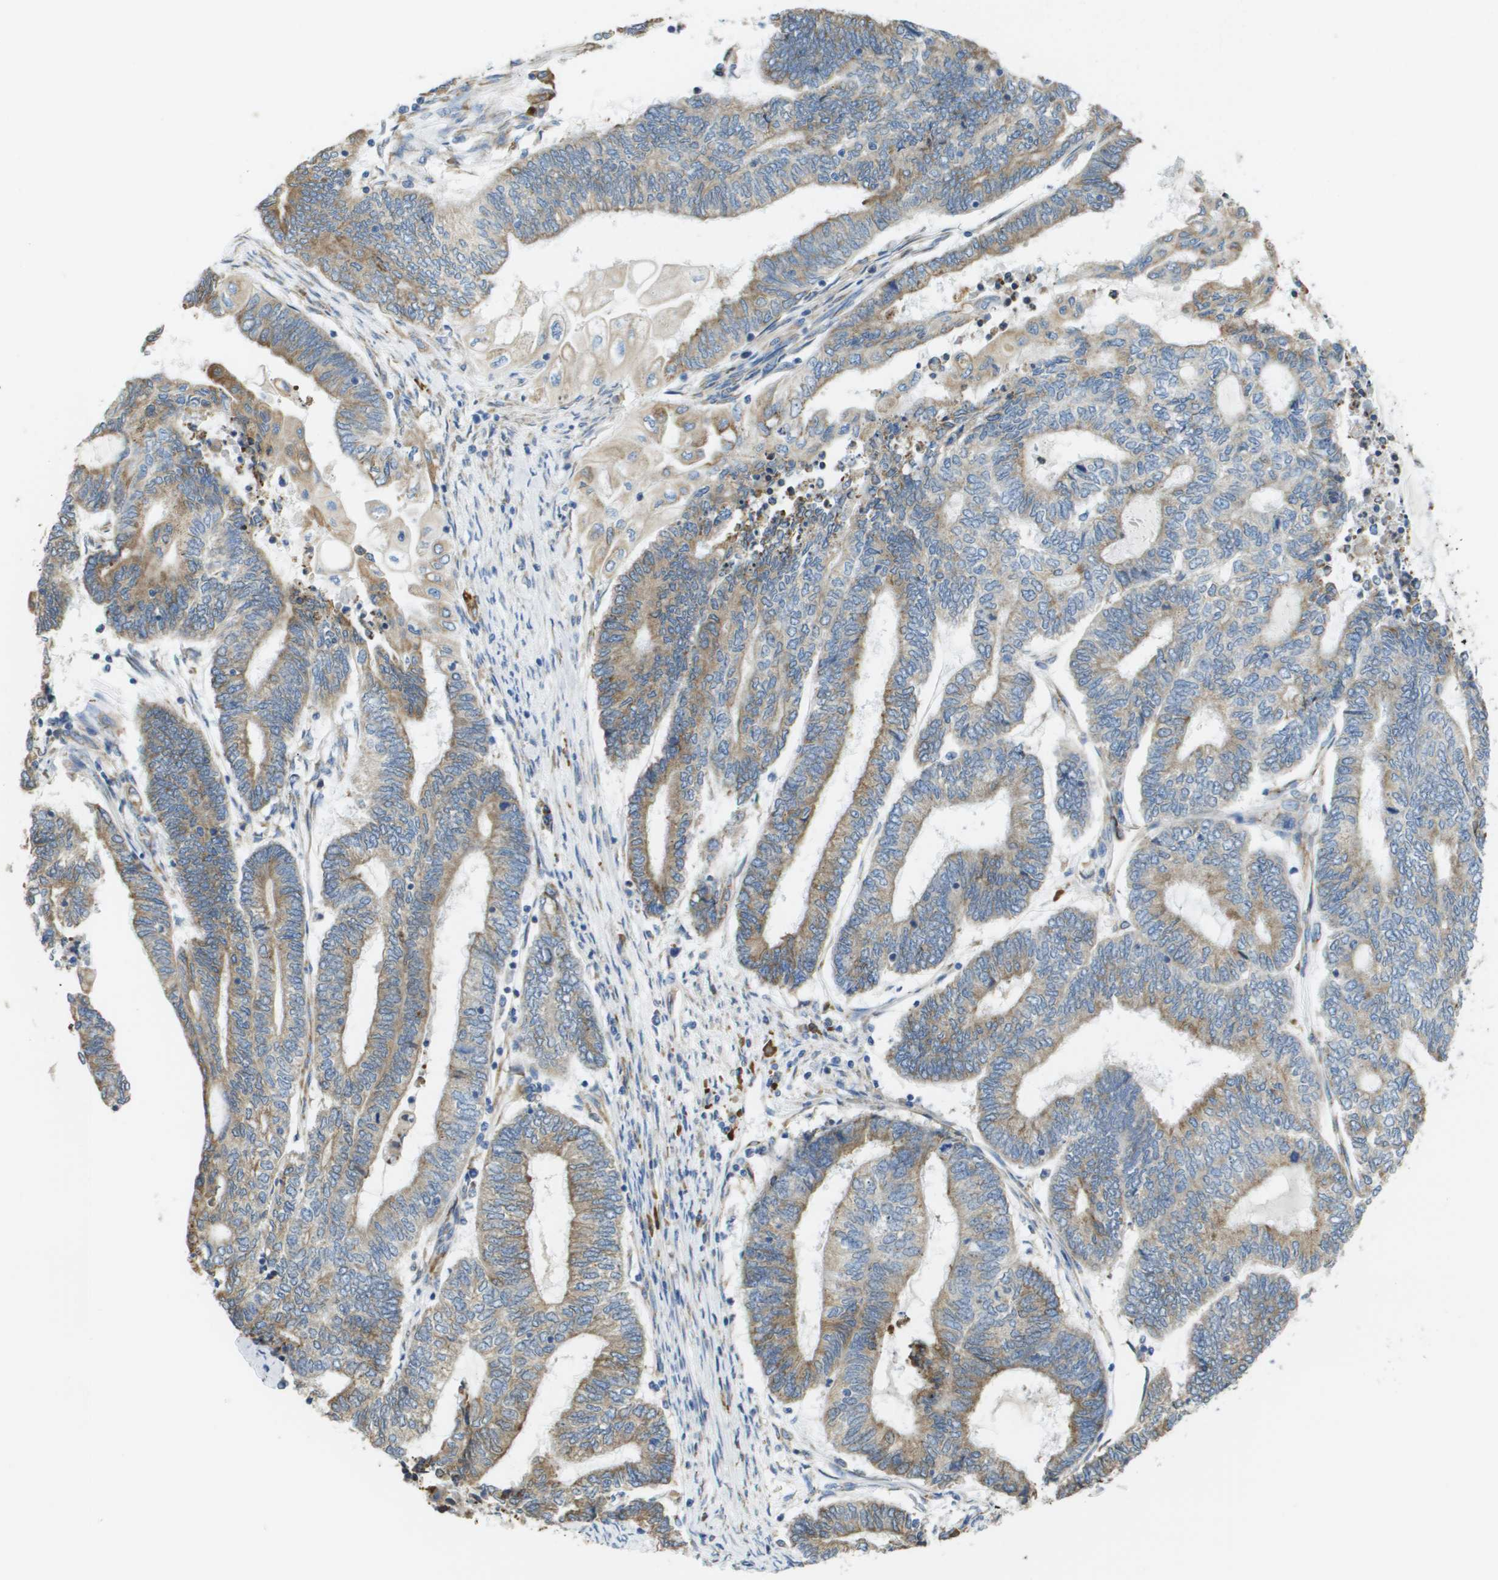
{"staining": {"intensity": "weak", "quantity": ">75%", "location": "cytoplasmic/membranous"}, "tissue": "endometrial cancer", "cell_type": "Tumor cells", "image_type": "cancer", "snomed": [{"axis": "morphology", "description": "Adenocarcinoma, NOS"}, {"axis": "topography", "description": "Uterus"}, {"axis": "topography", "description": "Endometrium"}], "caption": "High-power microscopy captured an immunohistochemistry (IHC) histopathology image of endometrial cancer, revealing weak cytoplasmic/membranous staining in about >75% of tumor cells.", "gene": "SDR42E1", "patient": {"sex": "female", "age": 70}}